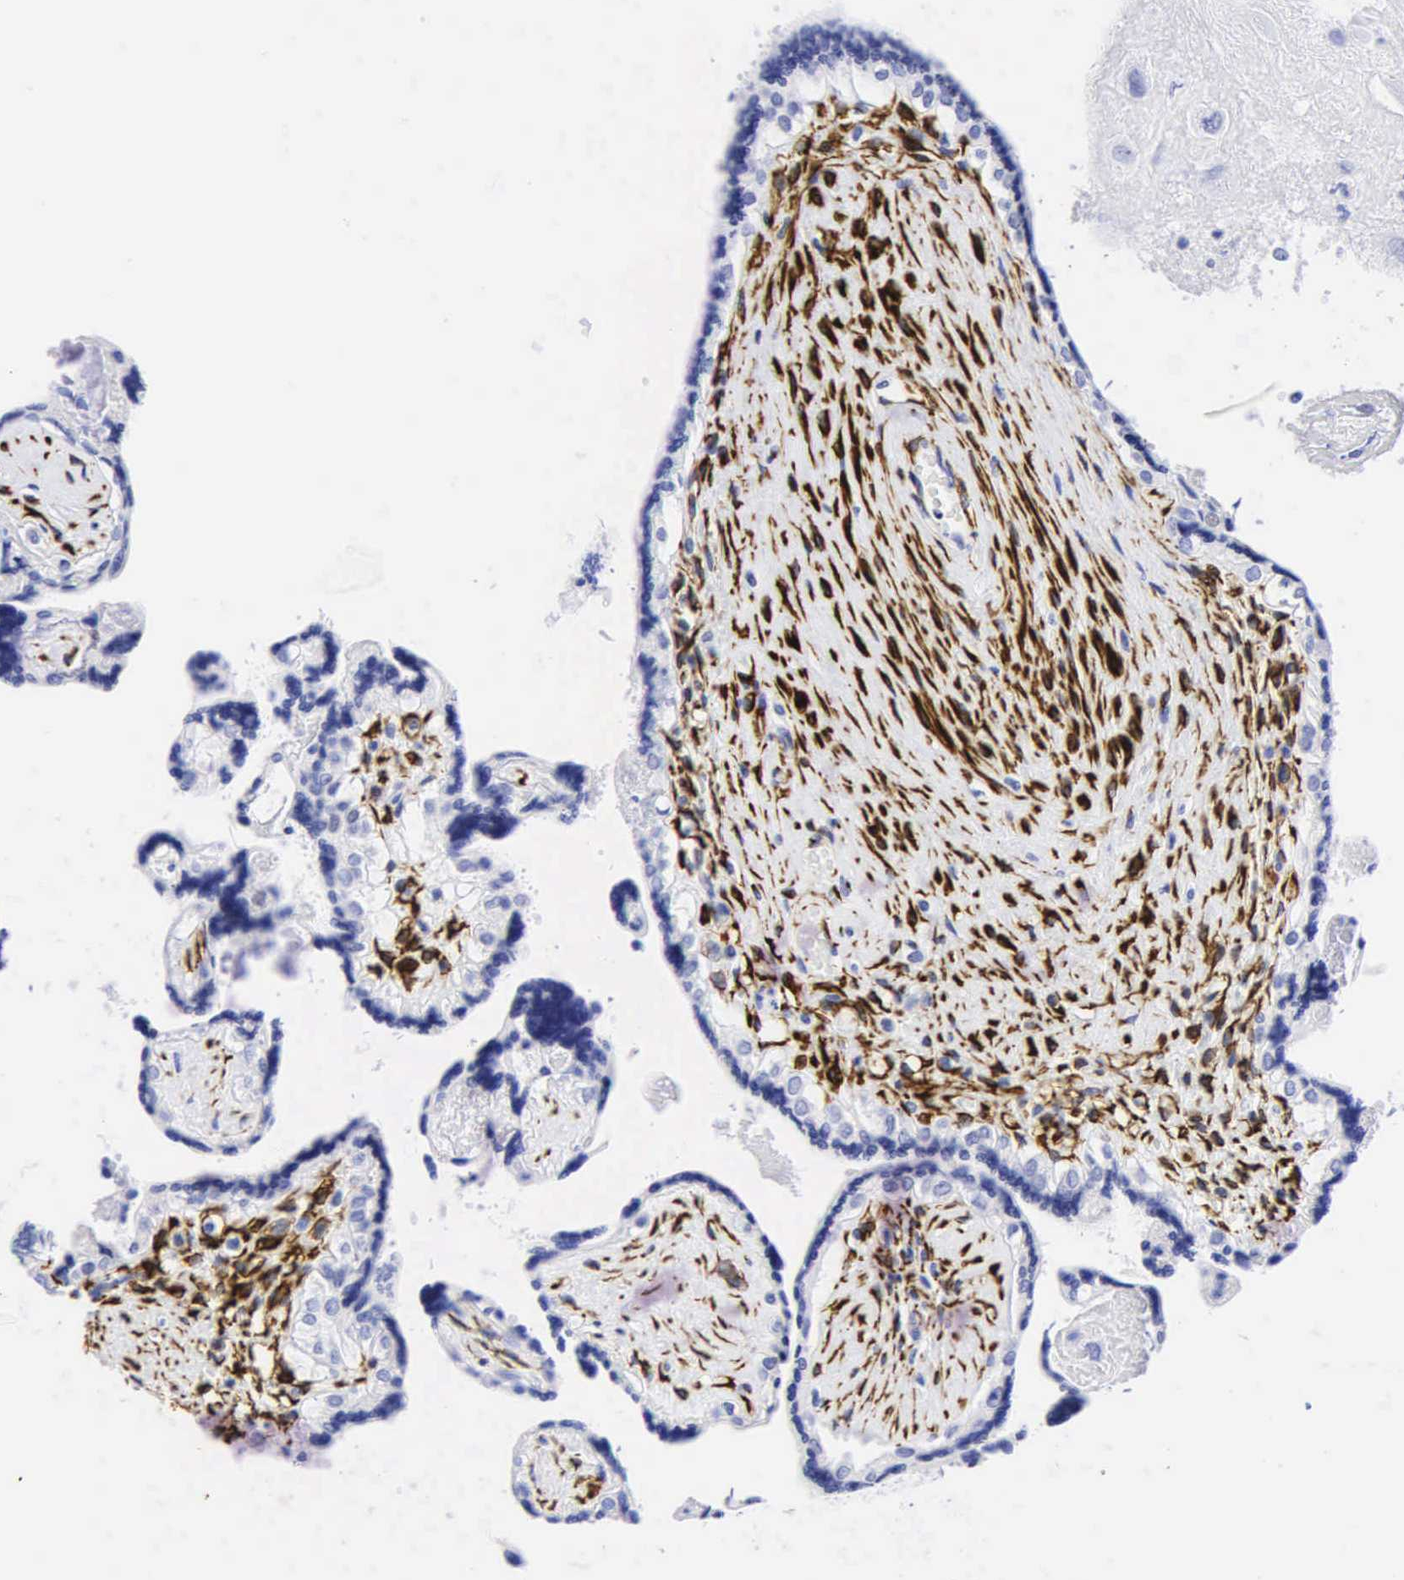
{"staining": {"intensity": "negative", "quantity": "none", "location": "none"}, "tissue": "placenta", "cell_type": "Decidual cells", "image_type": "normal", "snomed": [{"axis": "morphology", "description": "Normal tissue, NOS"}, {"axis": "topography", "description": "Placenta"}], "caption": "Human placenta stained for a protein using immunohistochemistry (IHC) shows no positivity in decidual cells.", "gene": "DES", "patient": {"sex": "female", "age": 31}}